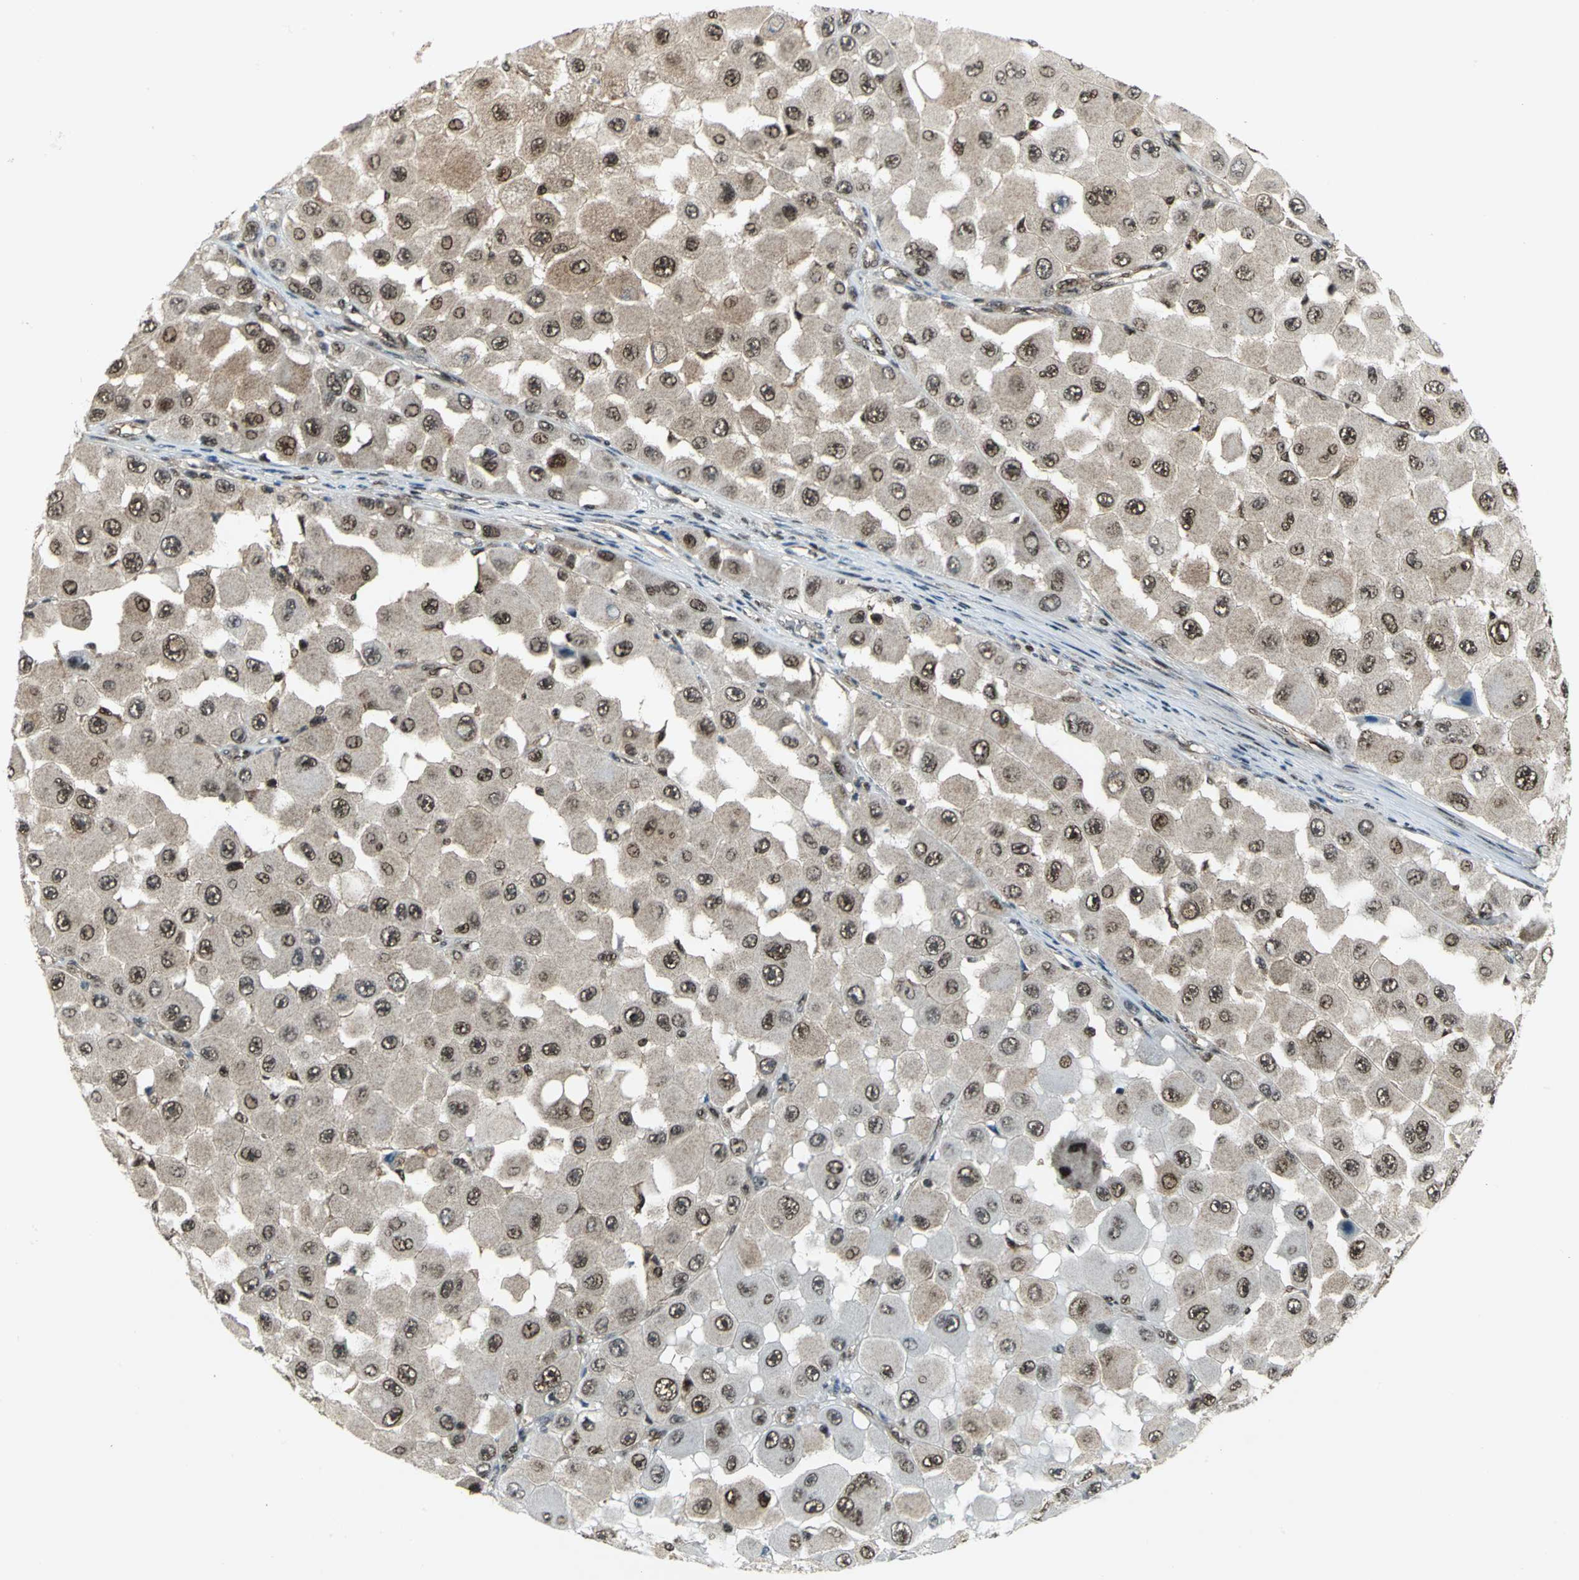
{"staining": {"intensity": "moderate", "quantity": "25%-75%", "location": "nuclear"}, "tissue": "melanoma", "cell_type": "Tumor cells", "image_type": "cancer", "snomed": [{"axis": "morphology", "description": "Malignant melanoma, NOS"}, {"axis": "topography", "description": "Skin"}], "caption": "Immunohistochemical staining of melanoma demonstrates medium levels of moderate nuclear staining in about 25%-75% of tumor cells.", "gene": "PSMA4", "patient": {"sex": "female", "age": 81}}